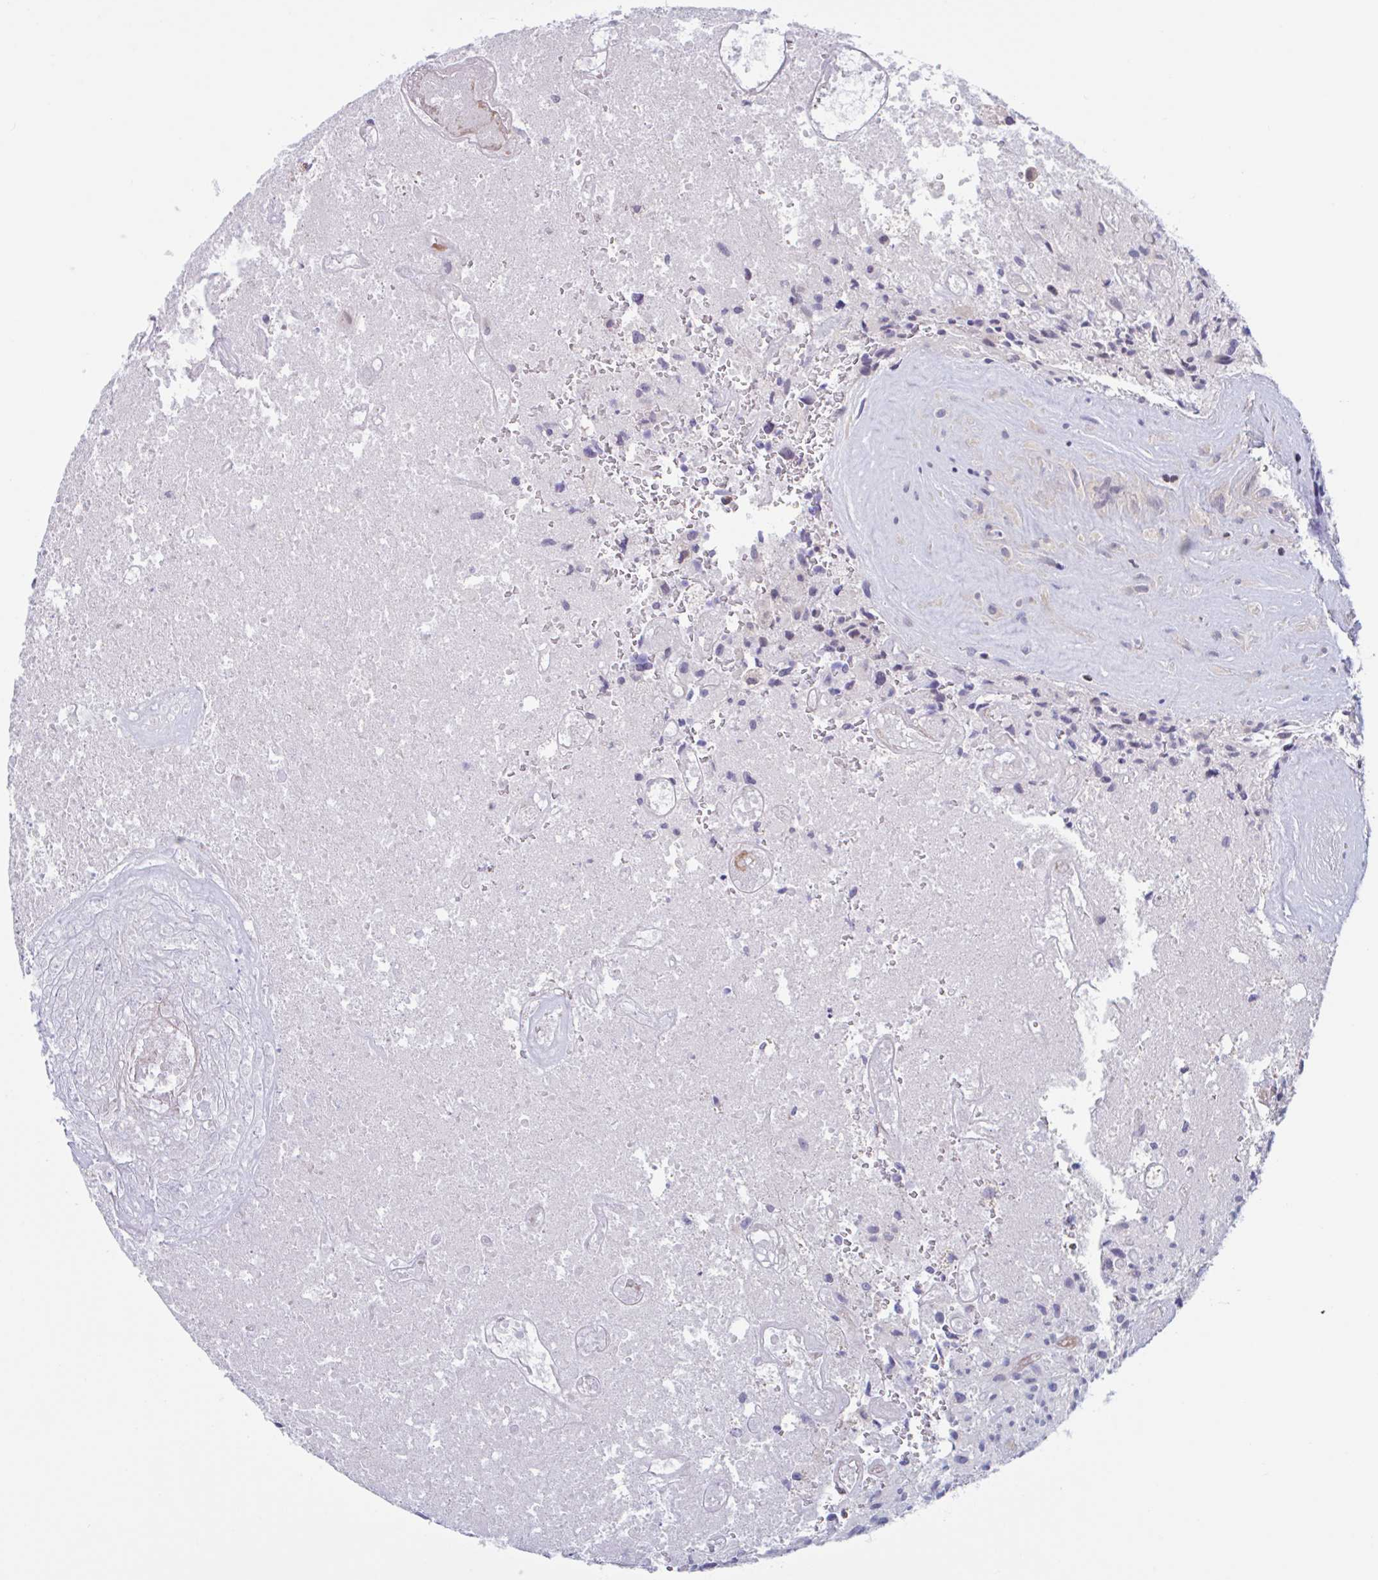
{"staining": {"intensity": "negative", "quantity": "none", "location": "none"}, "tissue": "glioma", "cell_type": "Tumor cells", "image_type": "cancer", "snomed": [{"axis": "morphology", "description": "Glioma, malignant, High grade"}, {"axis": "topography", "description": "Brain"}], "caption": "Immunohistochemistry image of human malignant glioma (high-grade) stained for a protein (brown), which shows no positivity in tumor cells.", "gene": "SNX11", "patient": {"sex": "female", "age": 70}}